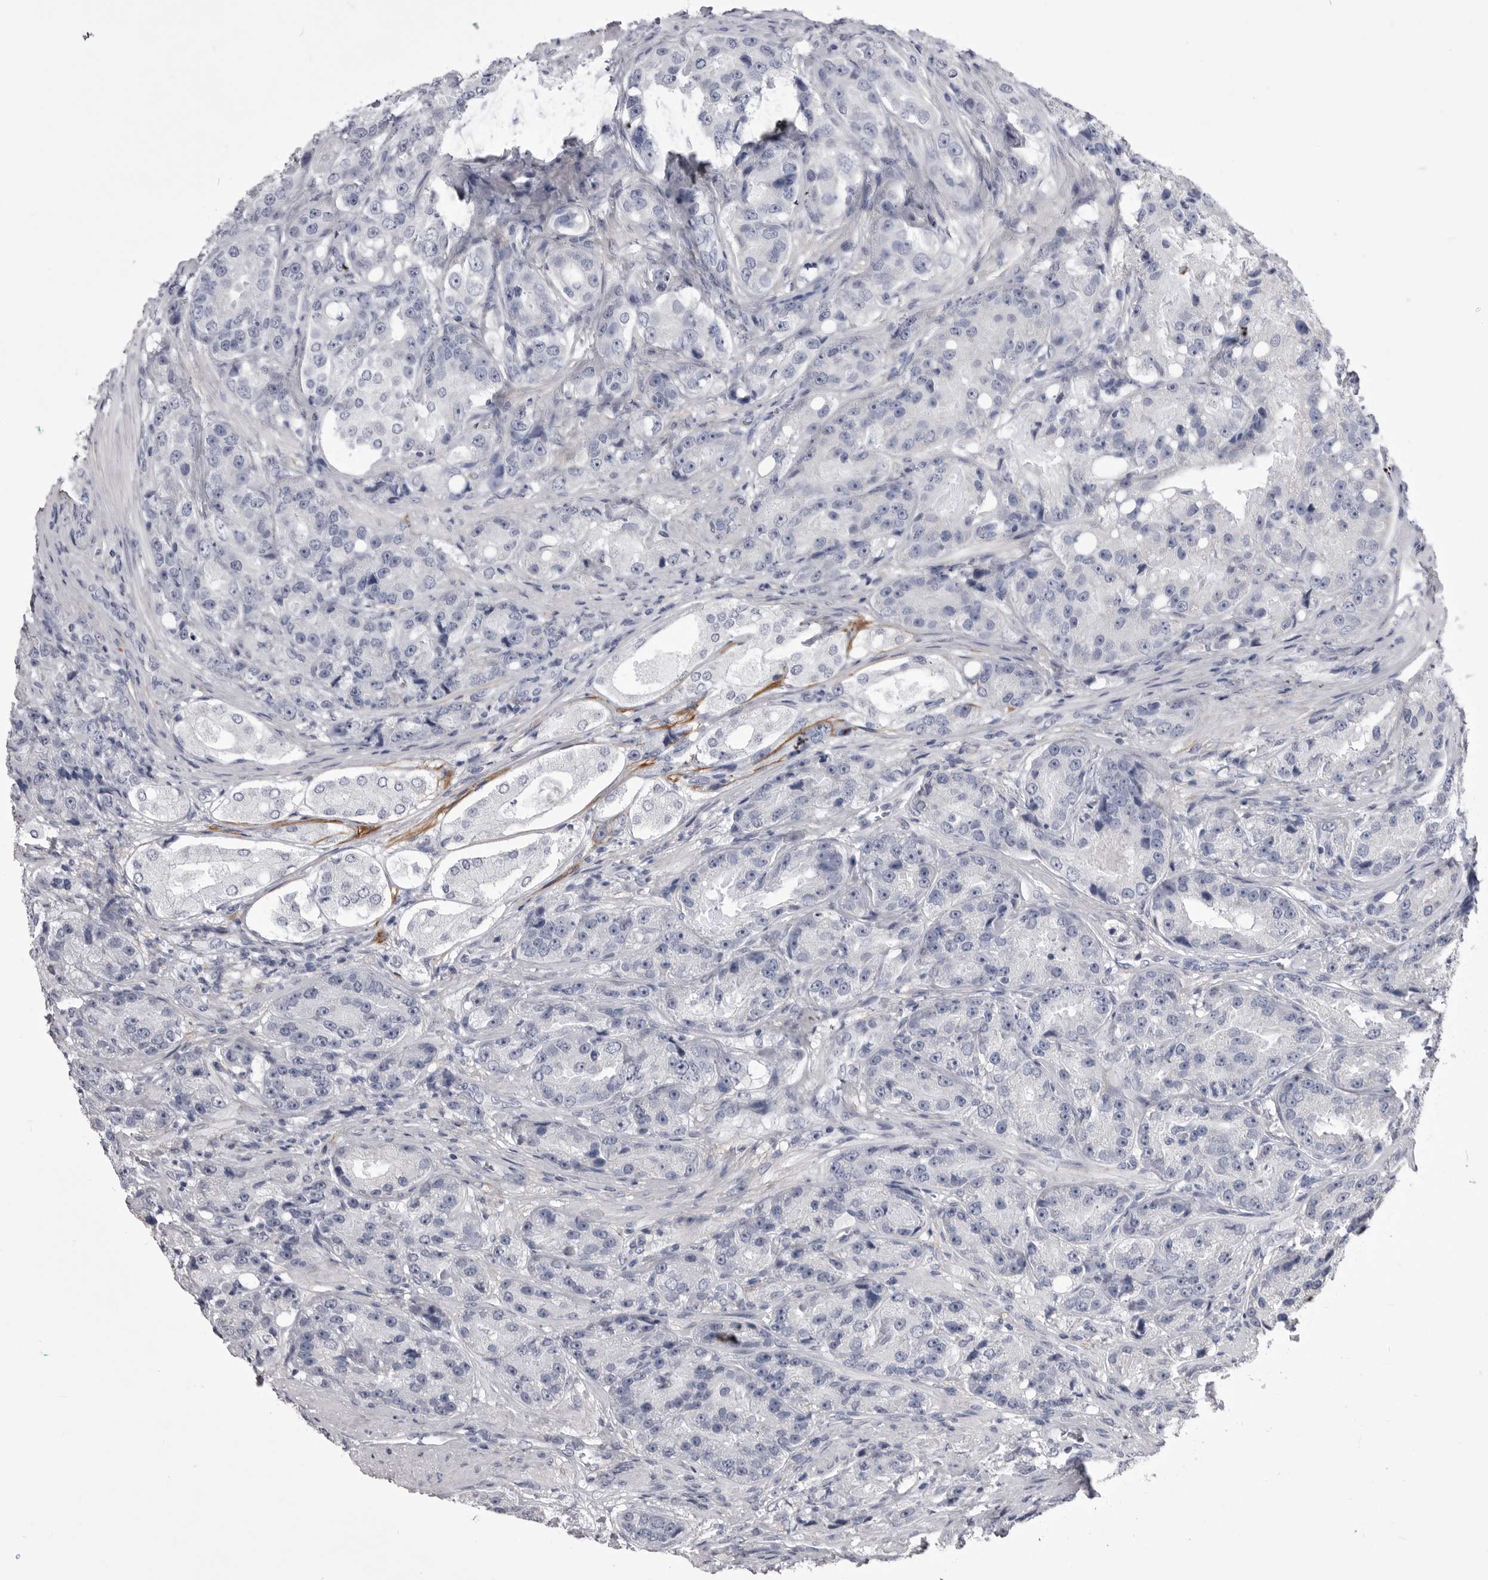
{"staining": {"intensity": "negative", "quantity": "none", "location": "none"}, "tissue": "prostate cancer", "cell_type": "Tumor cells", "image_type": "cancer", "snomed": [{"axis": "morphology", "description": "Adenocarcinoma, High grade"}, {"axis": "topography", "description": "Prostate"}], "caption": "A micrograph of human prostate cancer (adenocarcinoma (high-grade)) is negative for staining in tumor cells.", "gene": "ANK2", "patient": {"sex": "male", "age": 60}}